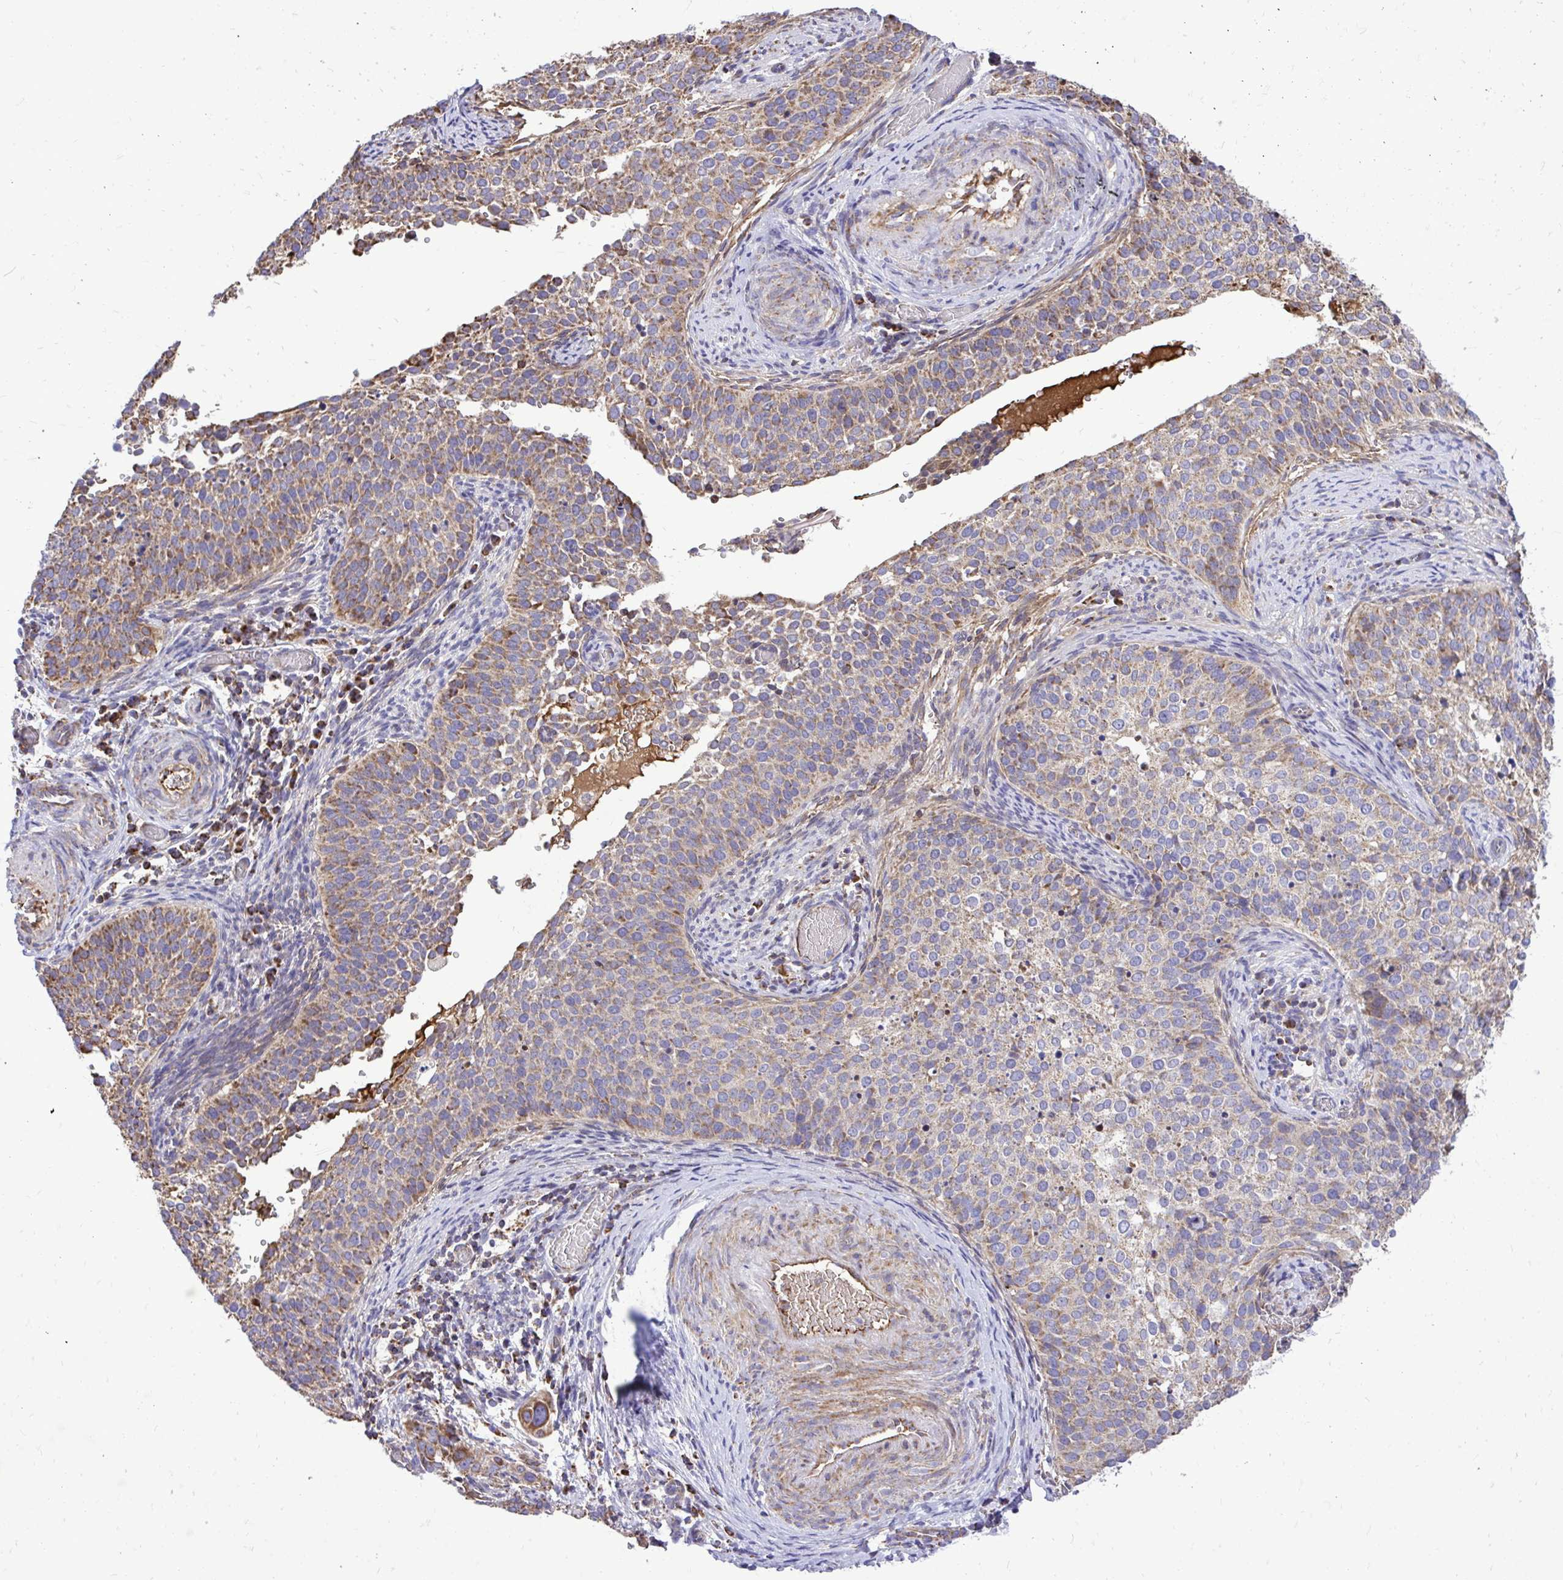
{"staining": {"intensity": "moderate", "quantity": "25%-75%", "location": "cytoplasmic/membranous"}, "tissue": "cervical cancer", "cell_type": "Tumor cells", "image_type": "cancer", "snomed": [{"axis": "morphology", "description": "Squamous cell carcinoma, NOS"}, {"axis": "topography", "description": "Cervix"}], "caption": "Cervical squamous cell carcinoma stained with a protein marker demonstrates moderate staining in tumor cells.", "gene": "ATP13A2", "patient": {"sex": "female", "age": 44}}